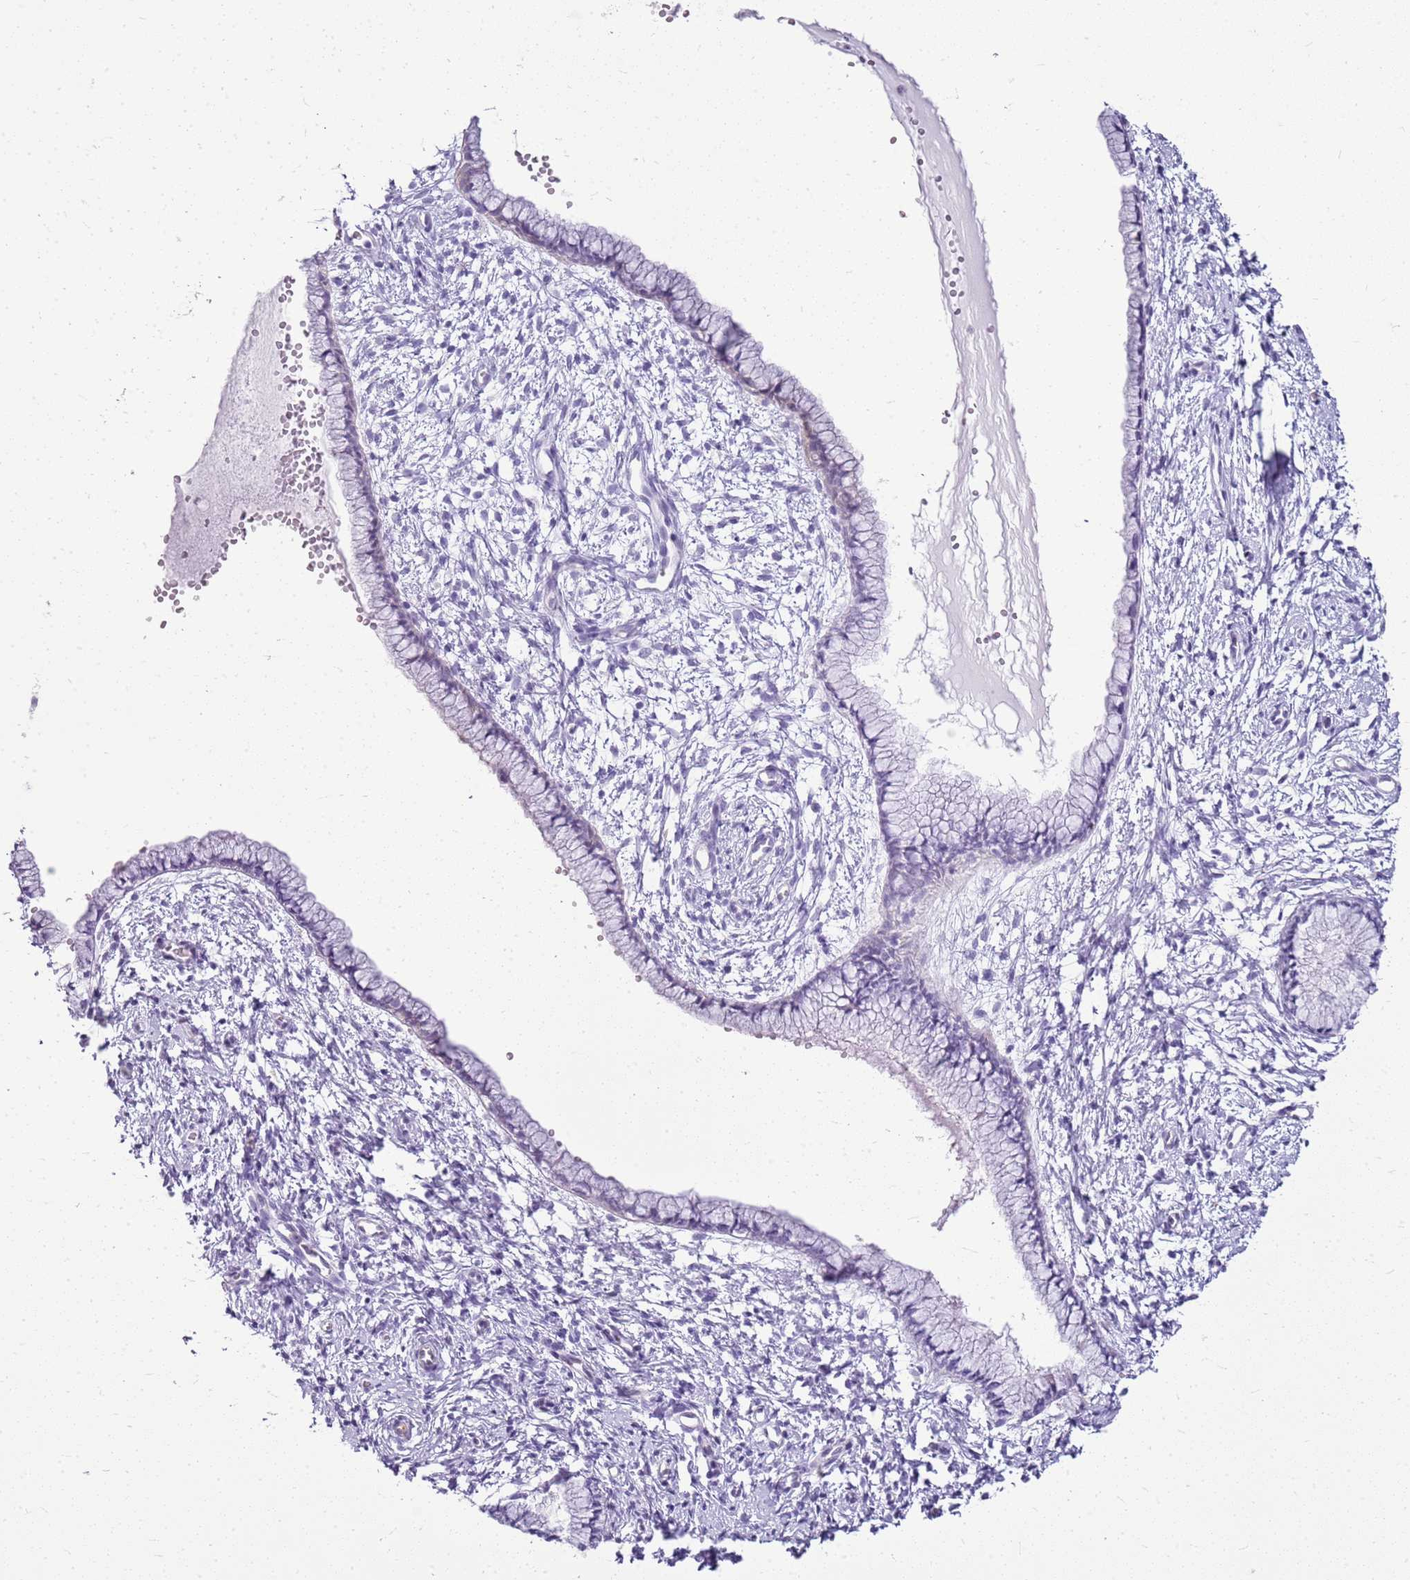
{"staining": {"intensity": "negative", "quantity": "none", "location": "none"}, "tissue": "cervix", "cell_type": "Glandular cells", "image_type": "normal", "snomed": [{"axis": "morphology", "description": "Normal tissue, NOS"}, {"axis": "topography", "description": "Cervix"}], "caption": "A high-resolution micrograph shows IHC staining of benign cervix, which displays no significant positivity in glandular cells.", "gene": "SULT1E1", "patient": {"sex": "female", "age": 57}}